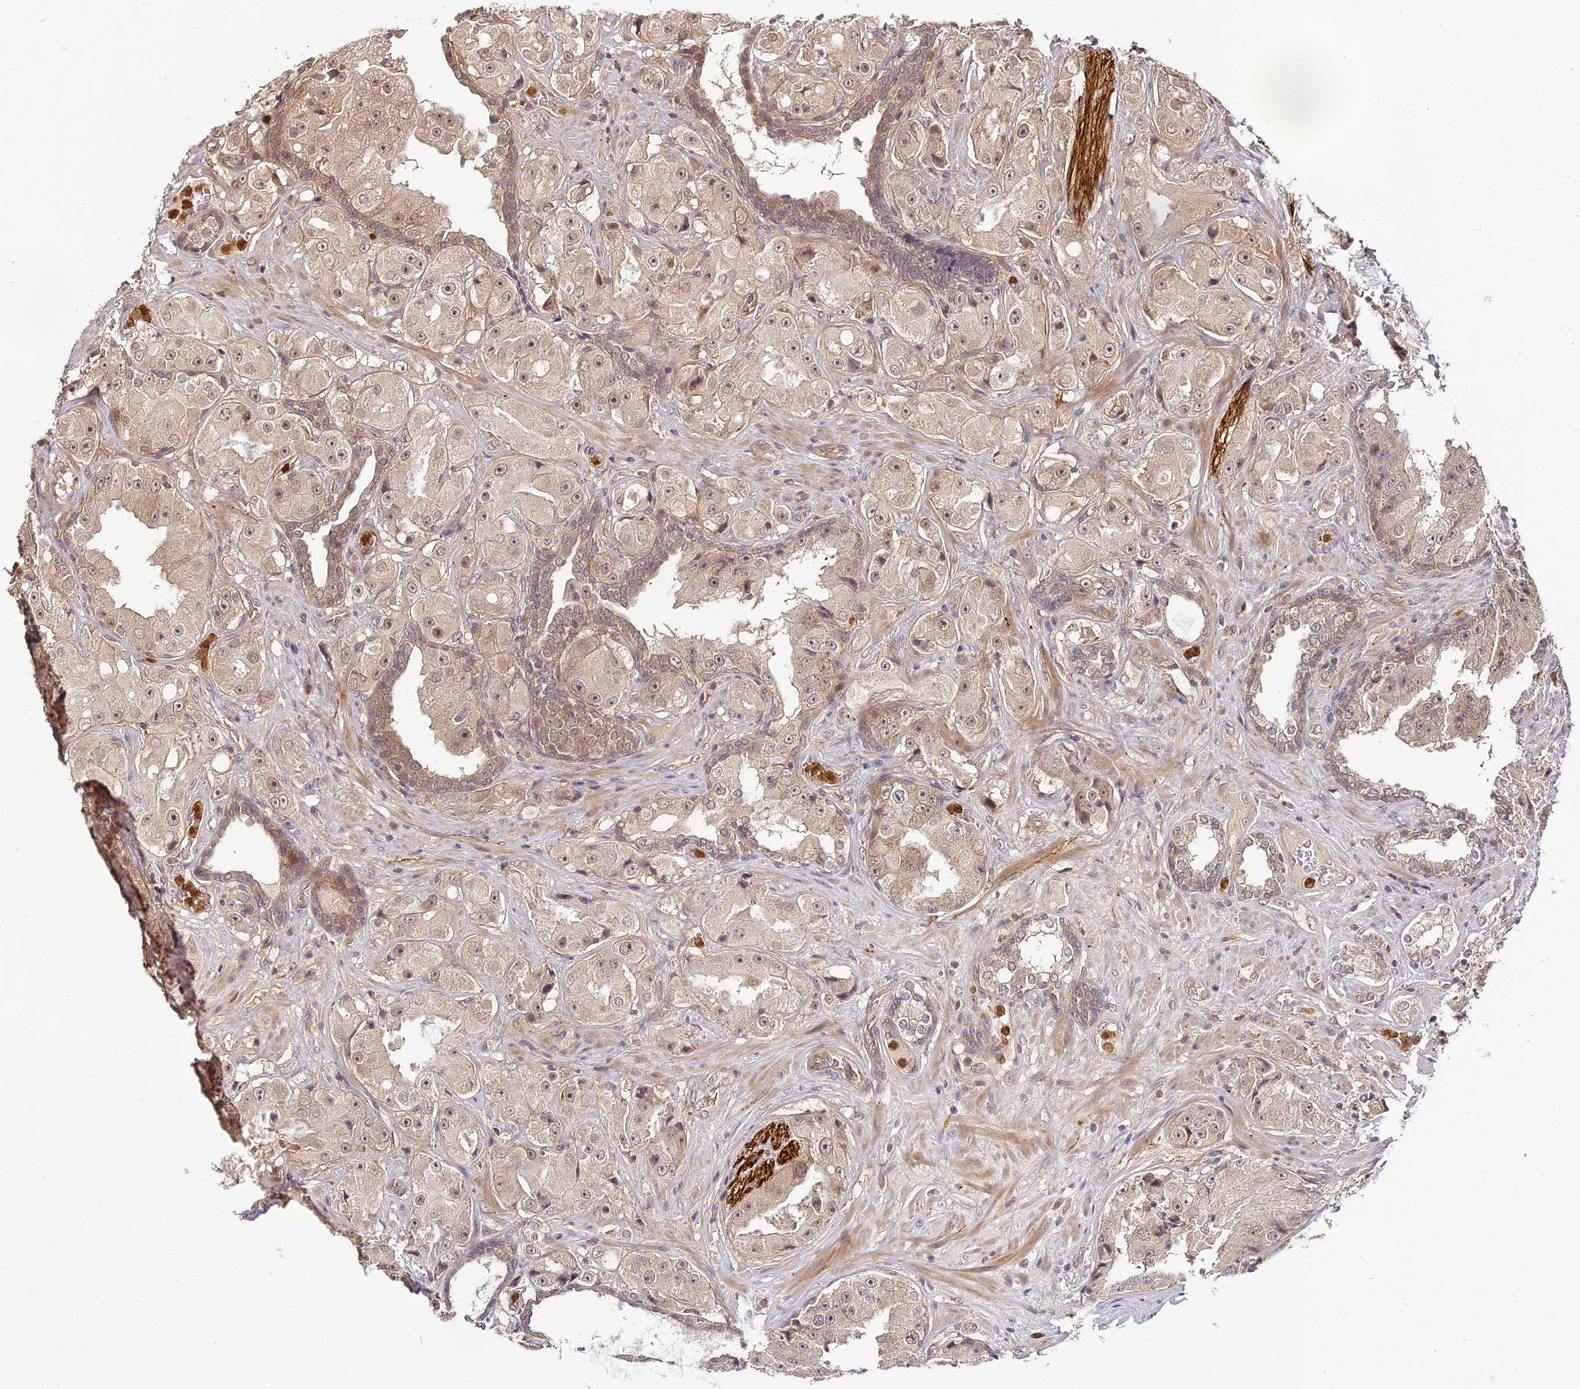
{"staining": {"intensity": "weak", "quantity": "25%-75%", "location": "cytoplasmic/membranous"}, "tissue": "prostate cancer", "cell_type": "Tumor cells", "image_type": "cancer", "snomed": [{"axis": "morphology", "description": "Adenocarcinoma, High grade"}, {"axis": "topography", "description": "Prostate"}], "caption": "Immunohistochemistry histopathology image of neoplastic tissue: prostate cancer (high-grade adenocarcinoma) stained using immunohistochemistry (IHC) exhibits low levels of weak protein expression localized specifically in the cytoplasmic/membranous of tumor cells, appearing as a cytoplasmic/membranous brown color.", "gene": "BCDIN3D", "patient": {"sex": "male", "age": 73}}